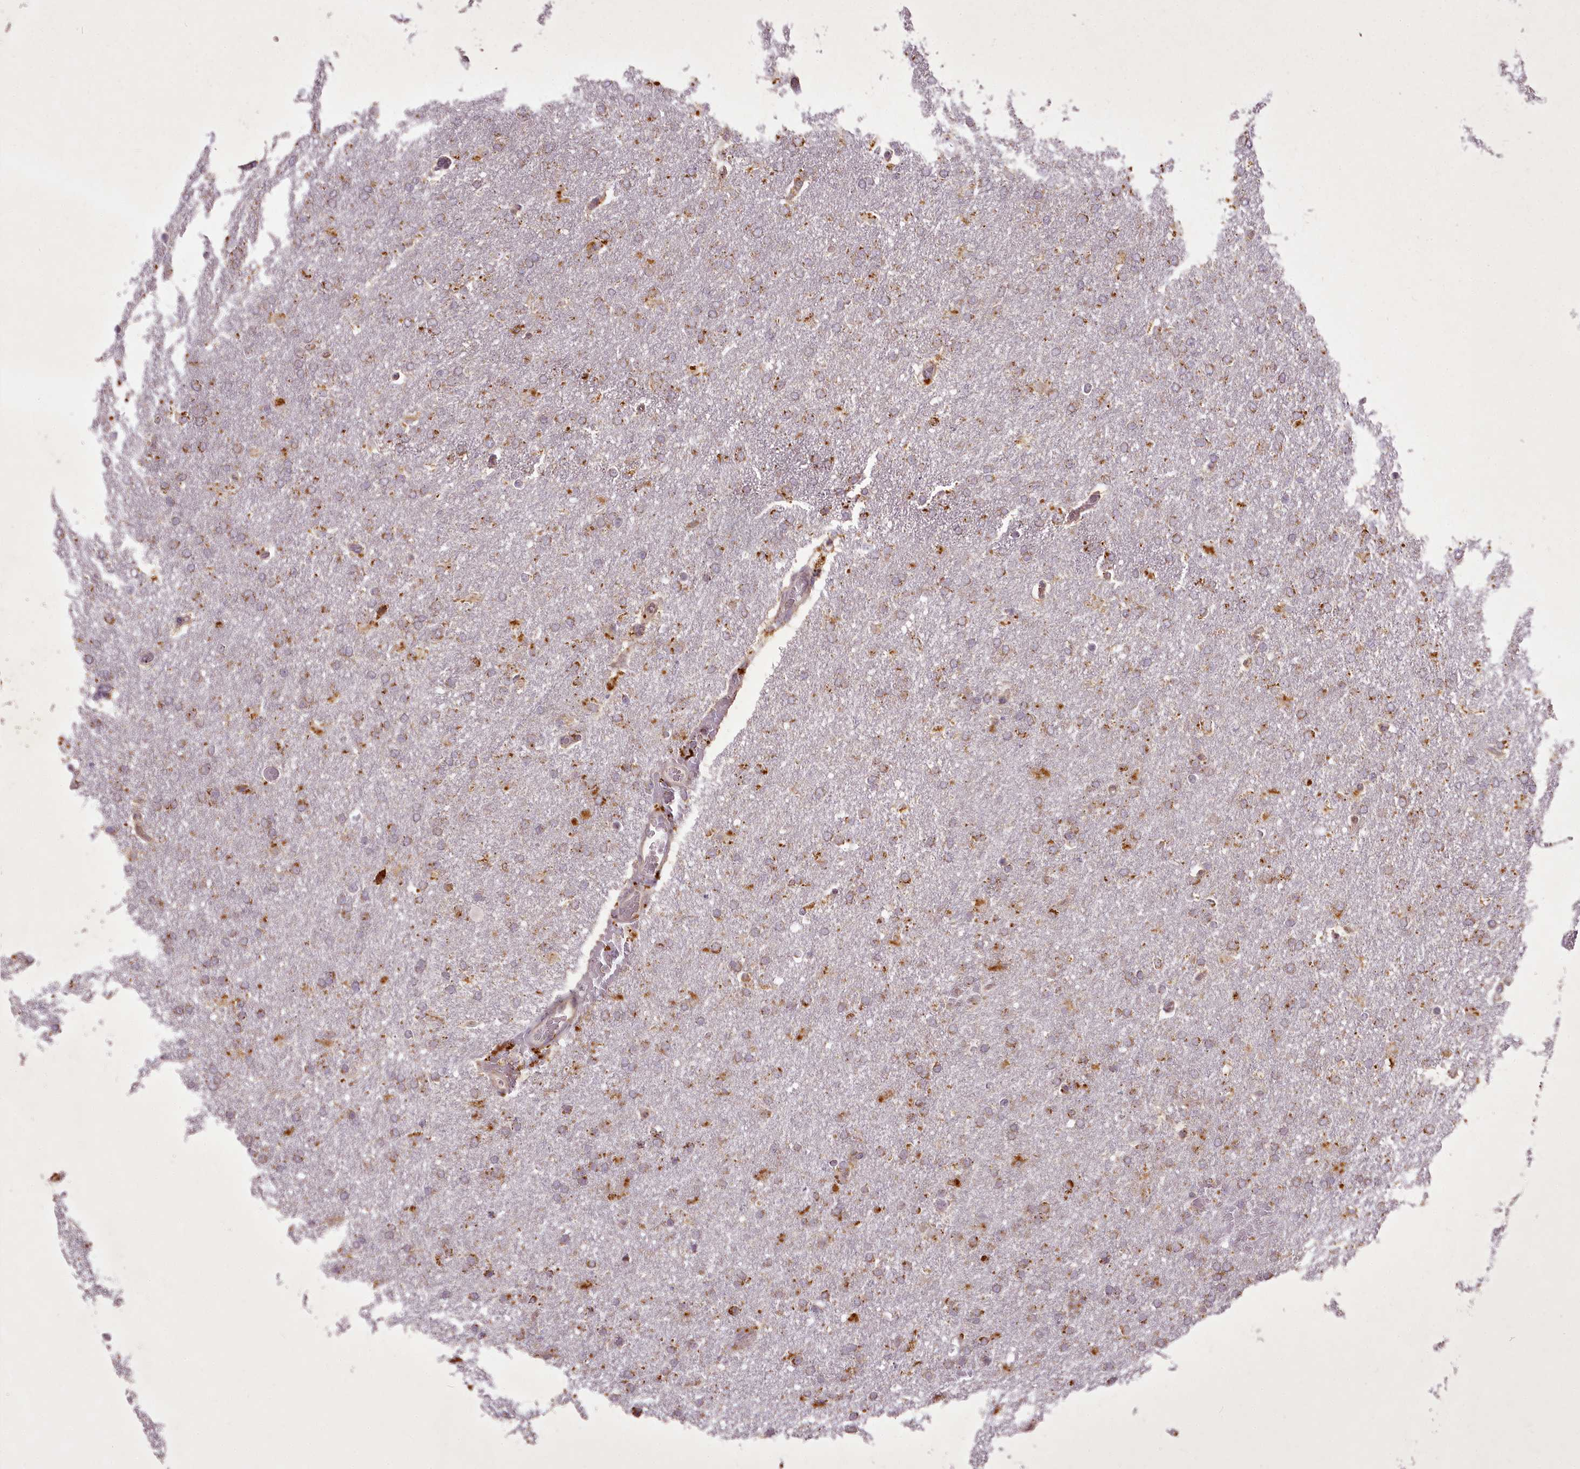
{"staining": {"intensity": "moderate", "quantity": "25%-75%", "location": "cytoplasmic/membranous"}, "tissue": "glioma", "cell_type": "Tumor cells", "image_type": "cancer", "snomed": [{"axis": "morphology", "description": "Glioma, malignant, High grade"}, {"axis": "topography", "description": "Brain"}], "caption": "This micrograph shows glioma stained with immunohistochemistry to label a protein in brown. The cytoplasmic/membranous of tumor cells show moderate positivity for the protein. Nuclei are counter-stained blue.", "gene": "CHCHD2", "patient": {"sex": "male", "age": 72}}